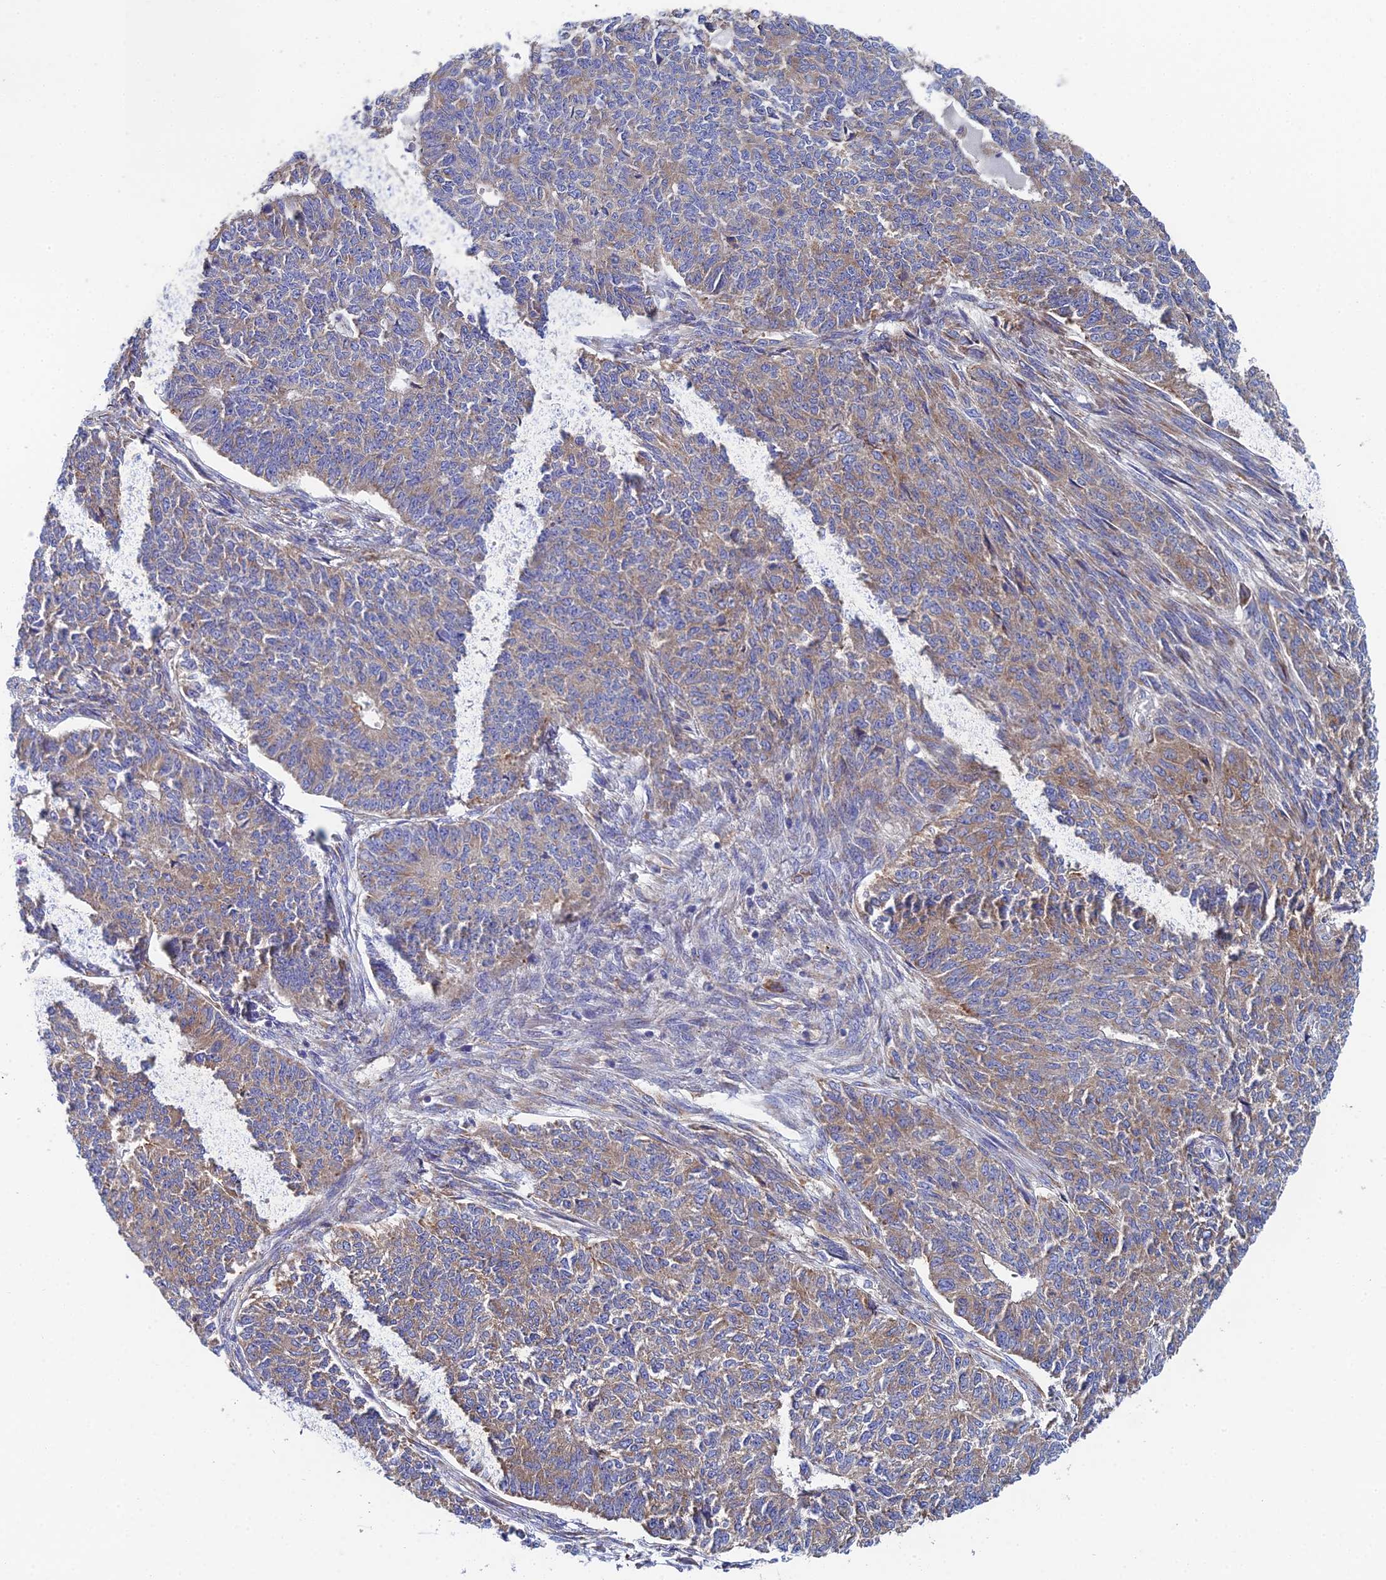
{"staining": {"intensity": "weak", "quantity": ">75%", "location": "cytoplasmic/membranous"}, "tissue": "endometrial cancer", "cell_type": "Tumor cells", "image_type": "cancer", "snomed": [{"axis": "morphology", "description": "Adenocarcinoma, NOS"}, {"axis": "topography", "description": "Endometrium"}], "caption": "About >75% of tumor cells in human adenocarcinoma (endometrial) reveal weak cytoplasmic/membranous protein positivity as visualized by brown immunohistochemical staining.", "gene": "CLCN3", "patient": {"sex": "female", "age": 32}}